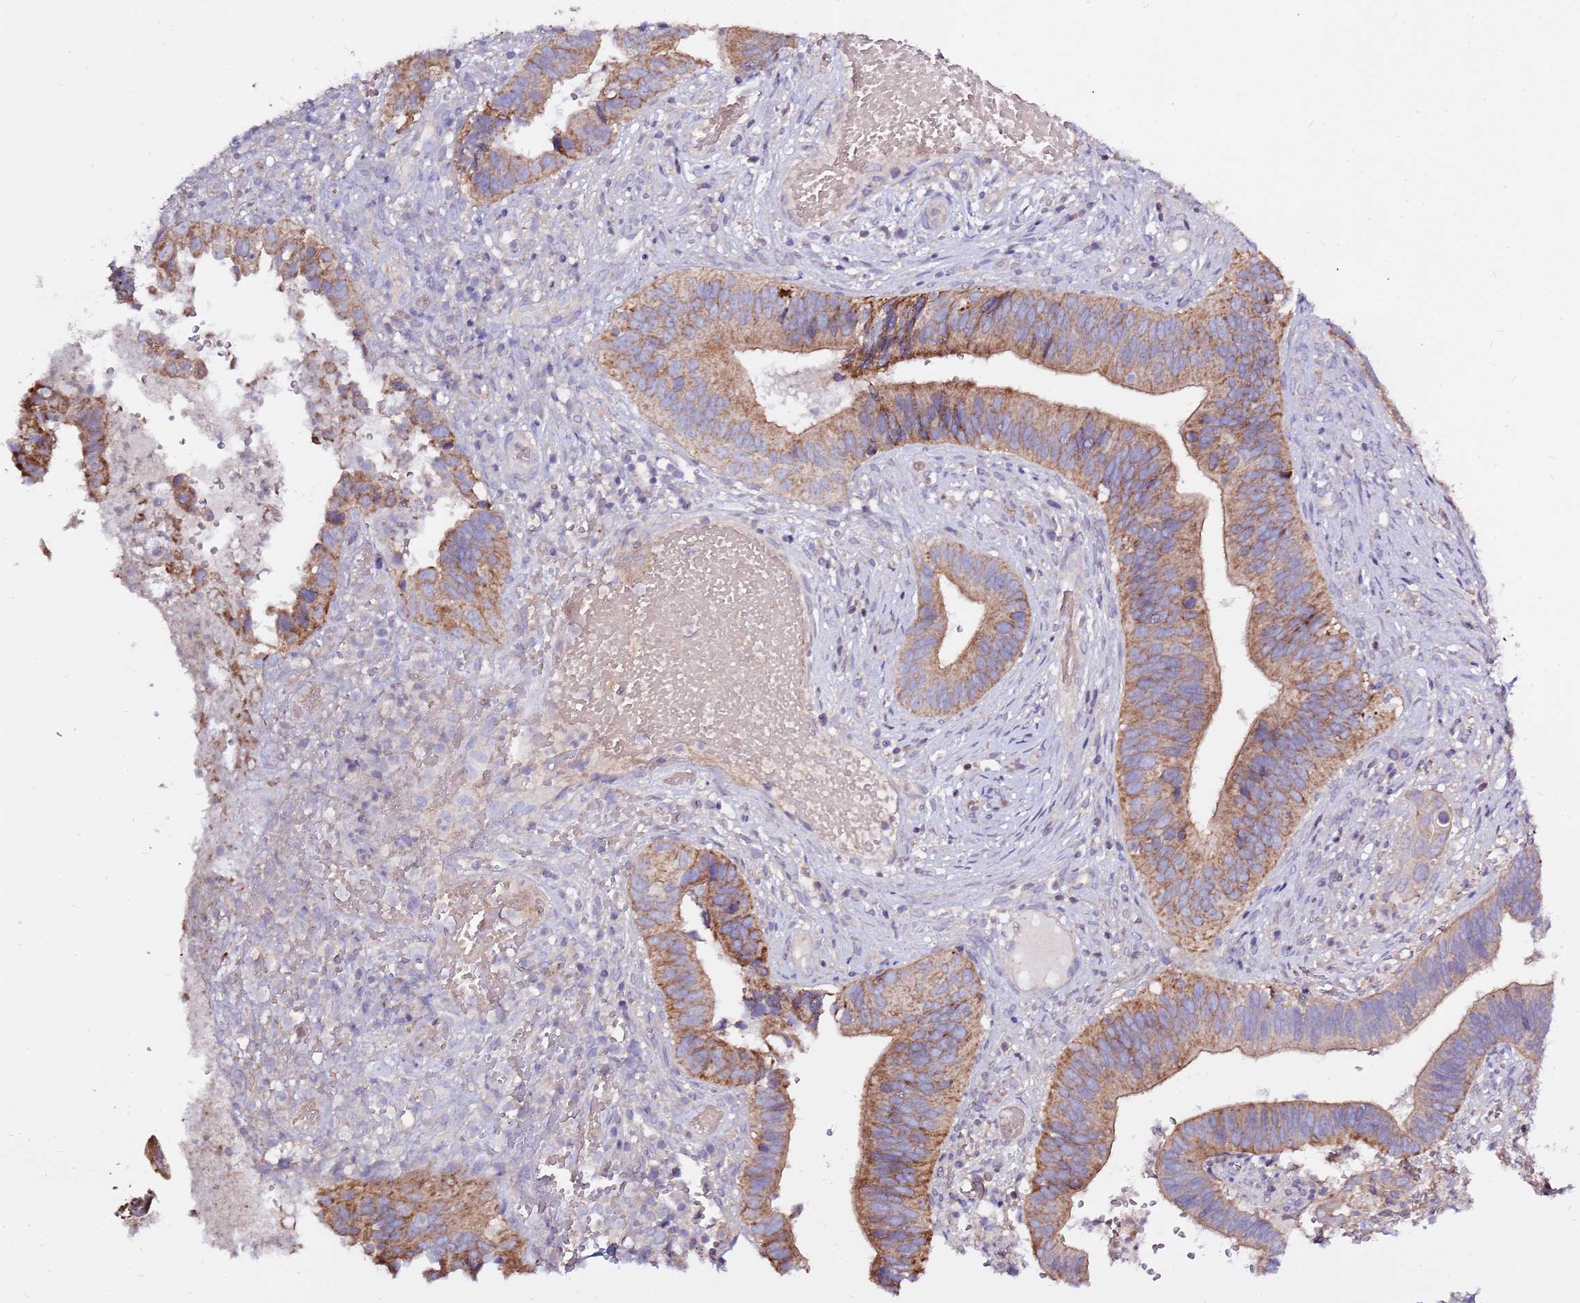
{"staining": {"intensity": "moderate", "quantity": "25%-75%", "location": "cytoplasmic/membranous"}, "tissue": "cervical cancer", "cell_type": "Tumor cells", "image_type": "cancer", "snomed": [{"axis": "morphology", "description": "Adenocarcinoma, NOS"}, {"axis": "topography", "description": "Cervix"}], "caption": "Protein expression analysis of cervical adenocarcinoma shows moderate cytoplasmic/membranous positivity in approximately 25%-75% of tumor cells.", "gene": "EVA1B", "patient": {"sex": "female", "age": 42}}